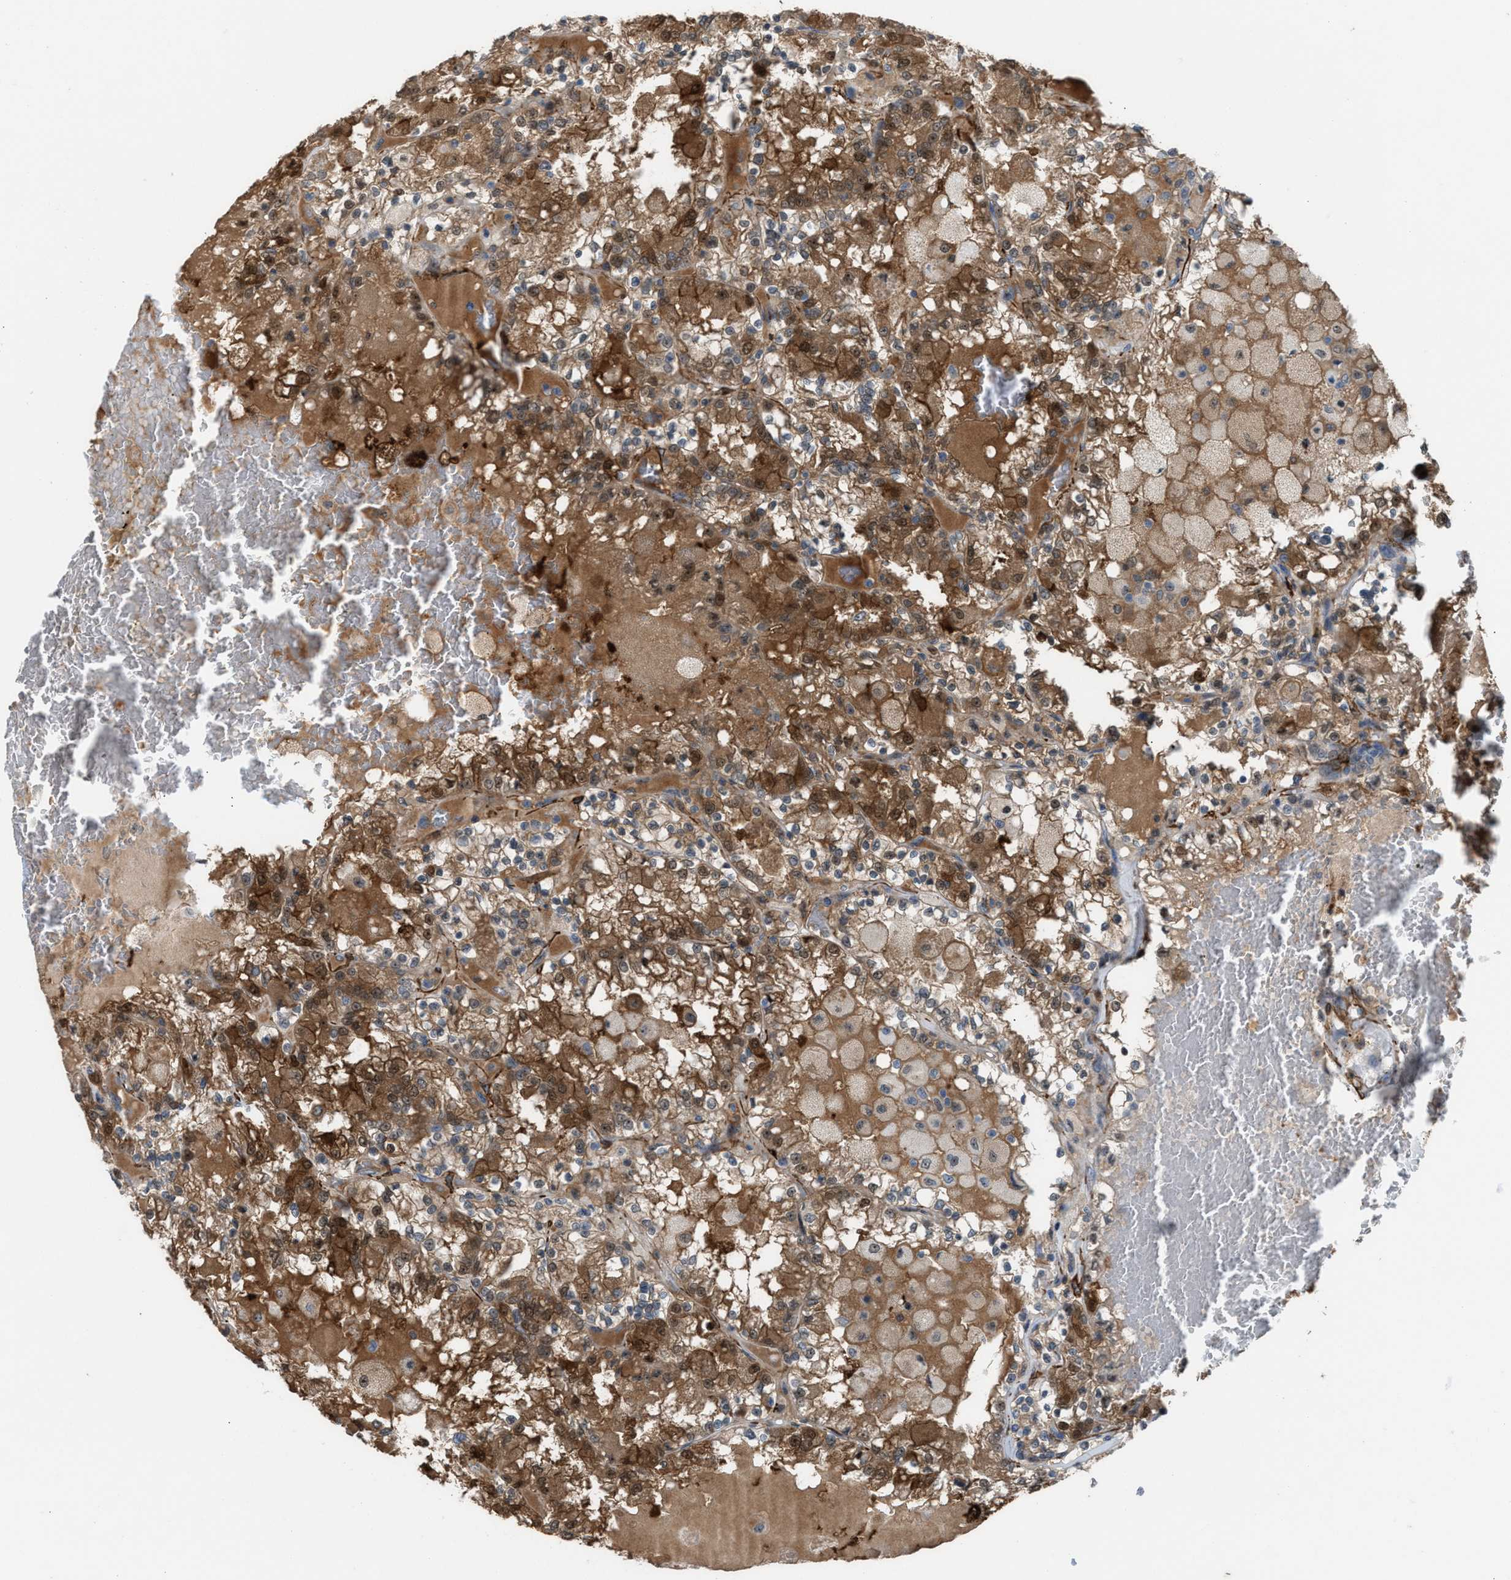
{"staining": {"intensity": "moderate", "quantity": ">75%", "location": "cytoplasmic/membranous"}, "tissue": "renal cancer", "cell_type": "Tumor cells", "image_type": "cancer", "snomed": [{"axis": "morphology", "description": "Adenocarcinoma, NOS"}, {"axis": "topography", "description": "Kidney"}], "caption": "Immunohistochemistry of human renal cancer reveals medium levels of moderate cytoplasmic/membranous positivity in approximately >75% of tumor cells.", "gene": "NQO2", "patient": {"sex": "female", "age": 56}}